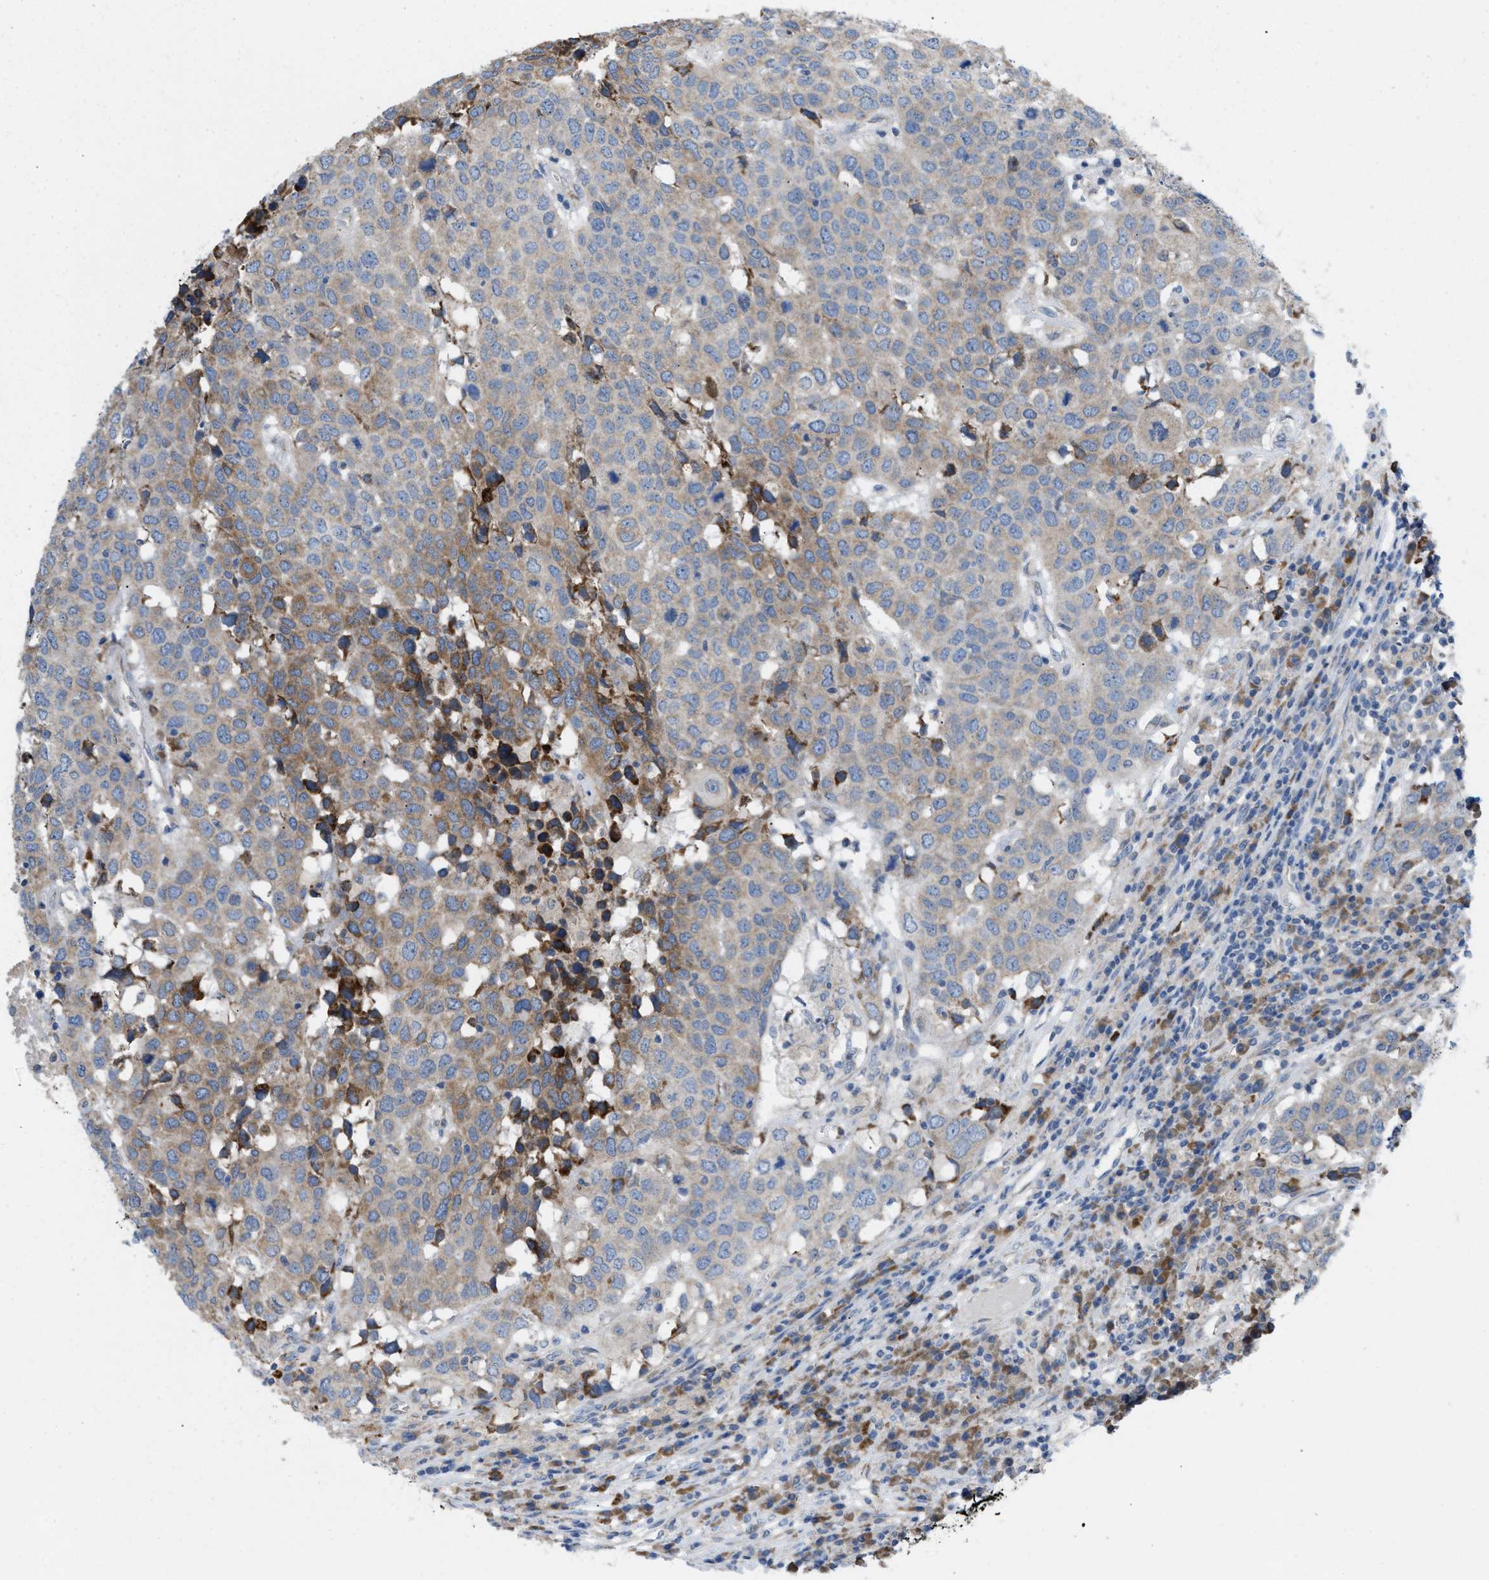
{"staining": {"intensity": "moderate", "quantity": "<25%", "location": "cytoplasmic/membranous"}, "tissue": "head and neck cancer", "cell_type": "Tumor cells", "image_type": "cancer", "snomed": [{"axis": "morphology", "description": "Squamous cell carcinoma, NOS"}, {"axis": "topography", "description": "Head-Neck"}], "caption": "Human squamous cell carcinoma (head and neck) stained with a brown dye demonstrates moderate cytoplasmic/membranous positive expression in approximately <25% of tumor cells.", "gene": "DYNC2I1", "patient": {"sex": "male", "age": 66}}